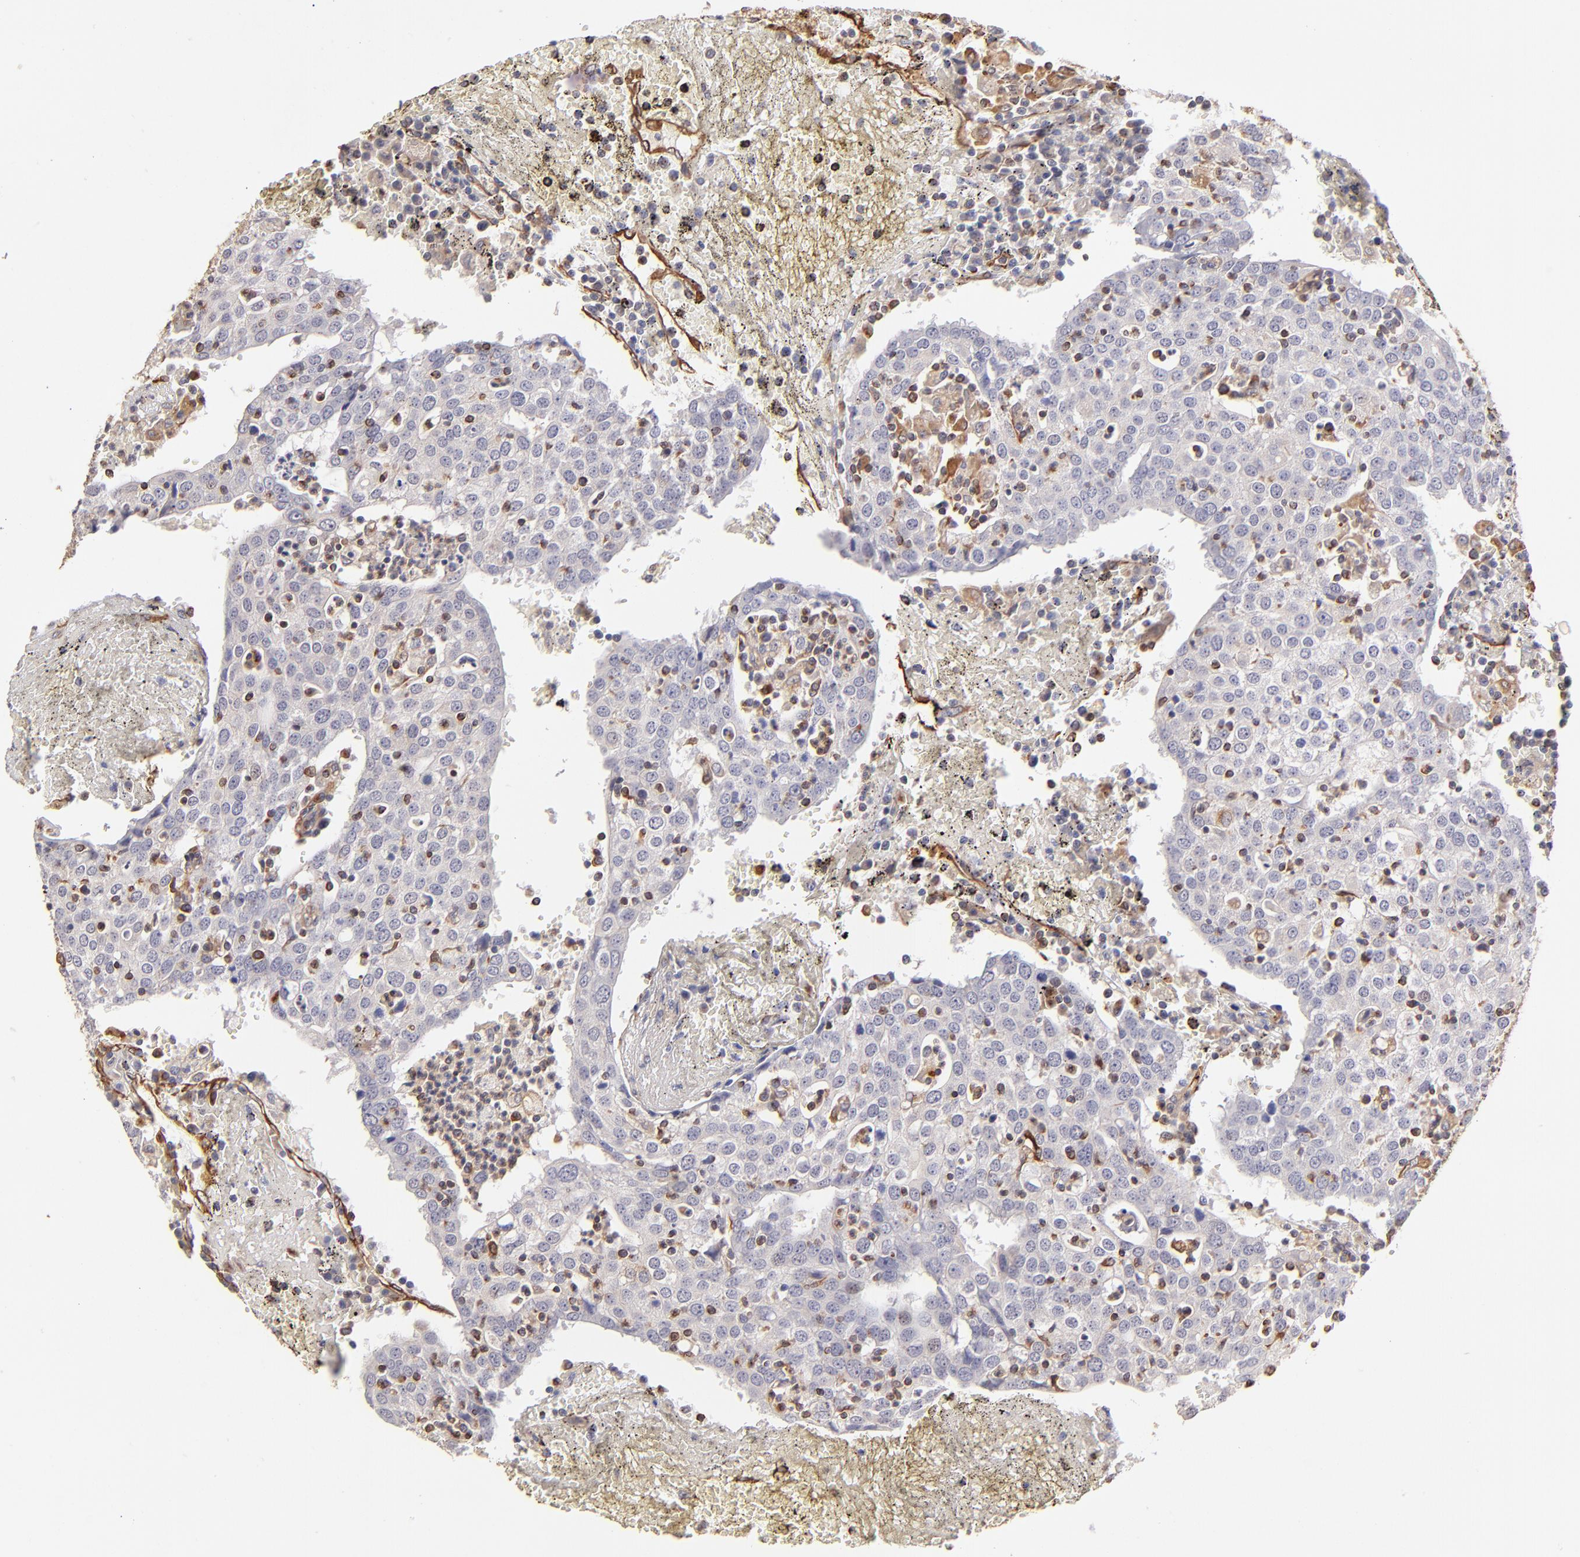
{"staining": {"intensity": "weak", "quantity": "25%-75%", "location": "cytoplasmic/membranous"}, "tissue": "head and neck cancer", "cell_type": "Tumor cells", "image_type": "cancer", "snomed": [{"axis": "morphology", "description": "Adenocarcinoma, NOS"}, {"axis": "topography", "description": "Salivary gland"}, {"axis": "topography", "description": "Head-Neck"}], "caption": "Adenocarcinoma (head and neck) stained with a protein marker demonstrates weak staining in tumor cells.", "gene": "ABCC1", "patient": {"sex": "female", "age": 65}}